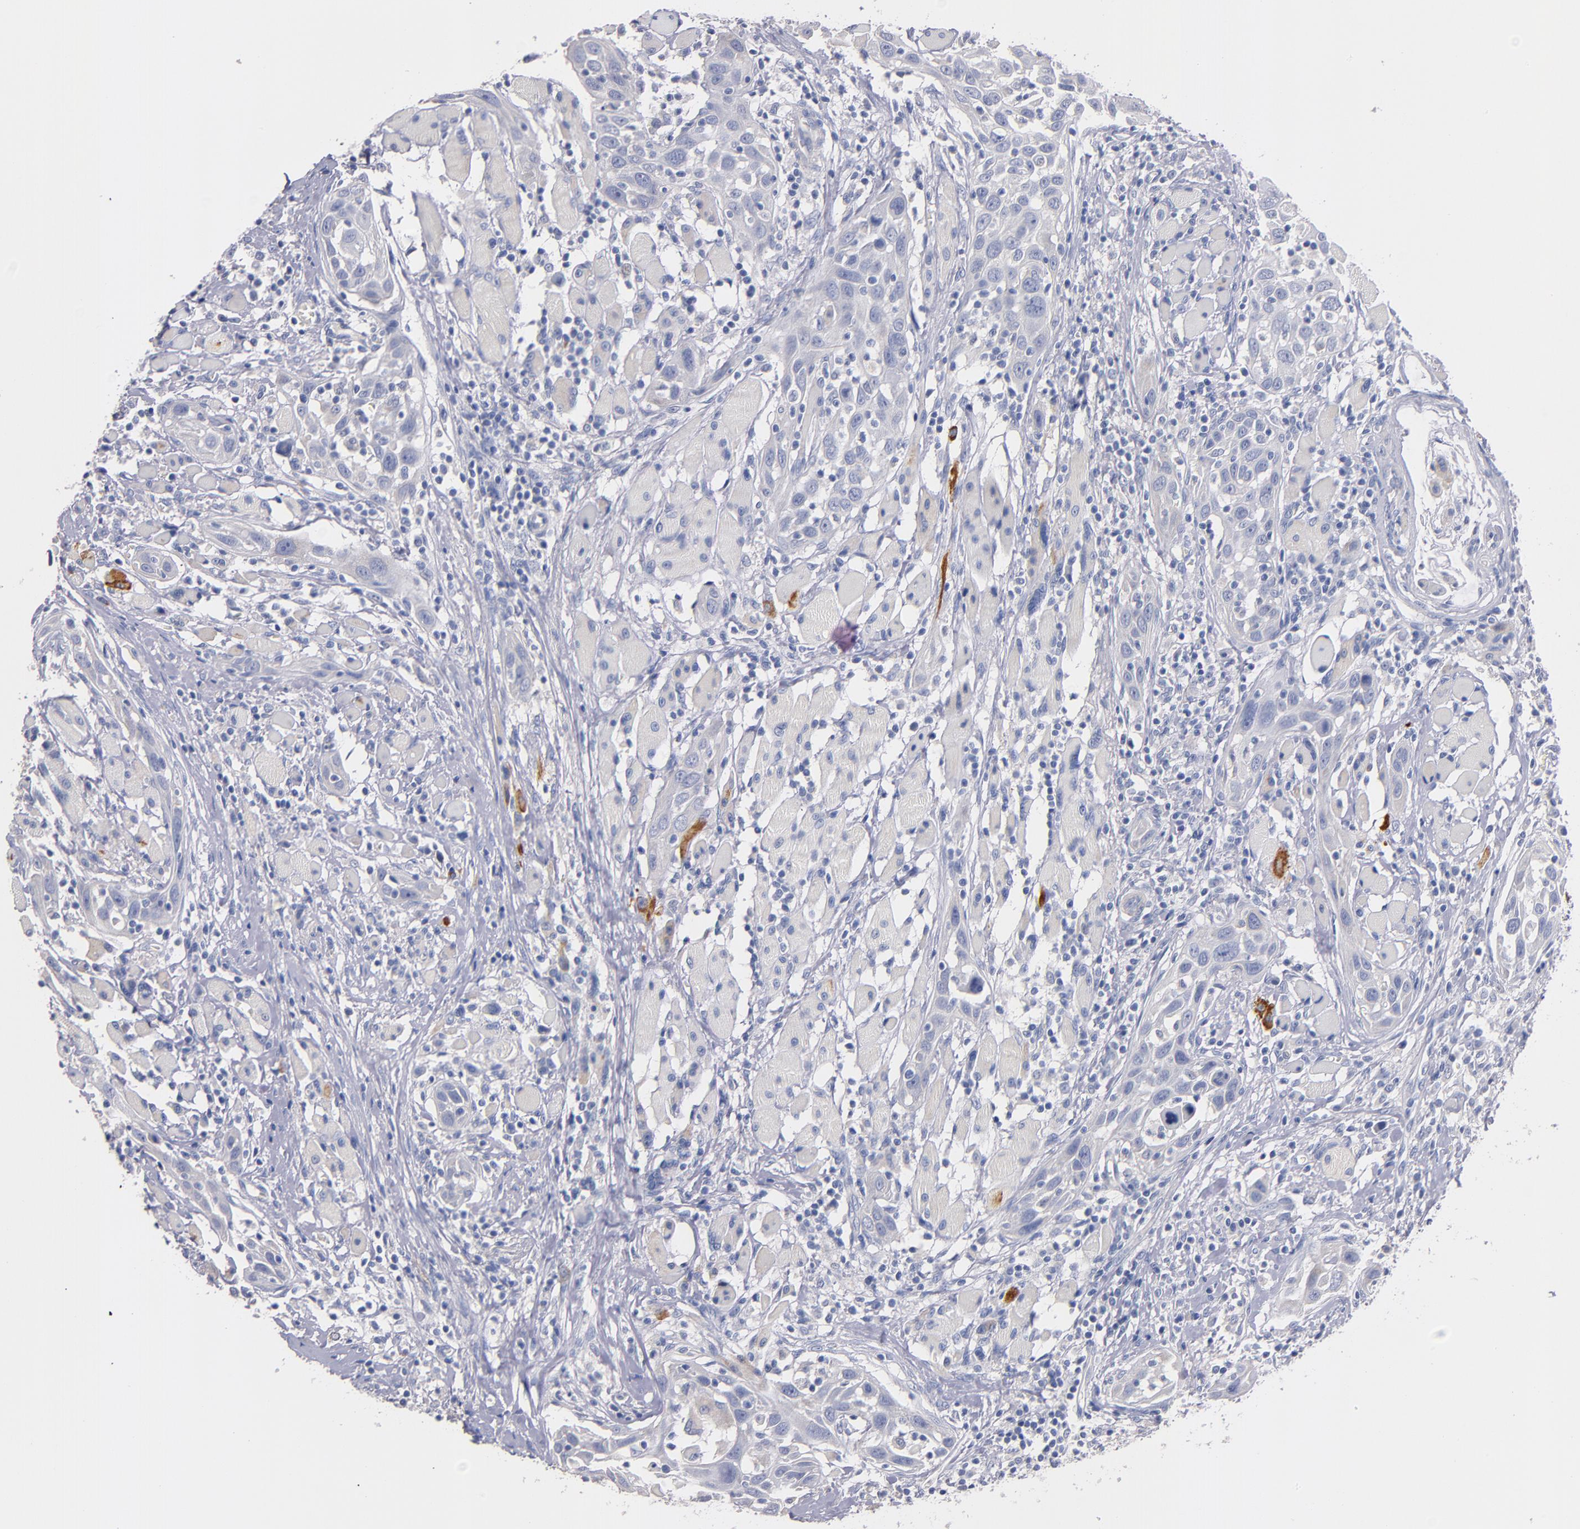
{"staining": {"intensity": "negative", "quantity": "none", "location": "none"}, "tissue": "head and neck cancer", "cell_type": "Tumor cells", "image_type": "cancer", "snomed": [{"axis": "morphology", "description": "Squamous cell carcinoma, NOS"}, {"axis": "topography", "description": "Oral tissue"}, {"axis": "topography", "description": "Head-Neck"}], "caption": "The immunohistochemistry (IHC) image has no significant expression in tumor cells of head and neck cancer tissue. The staining was performed using DAB to visualize the protein expression in brown, while the nuclei were stained in blue with hematoxylin (Magnification: 20x).", "gene": "CNTNAP2", "patient": {"sex": "female", "age": 50}}